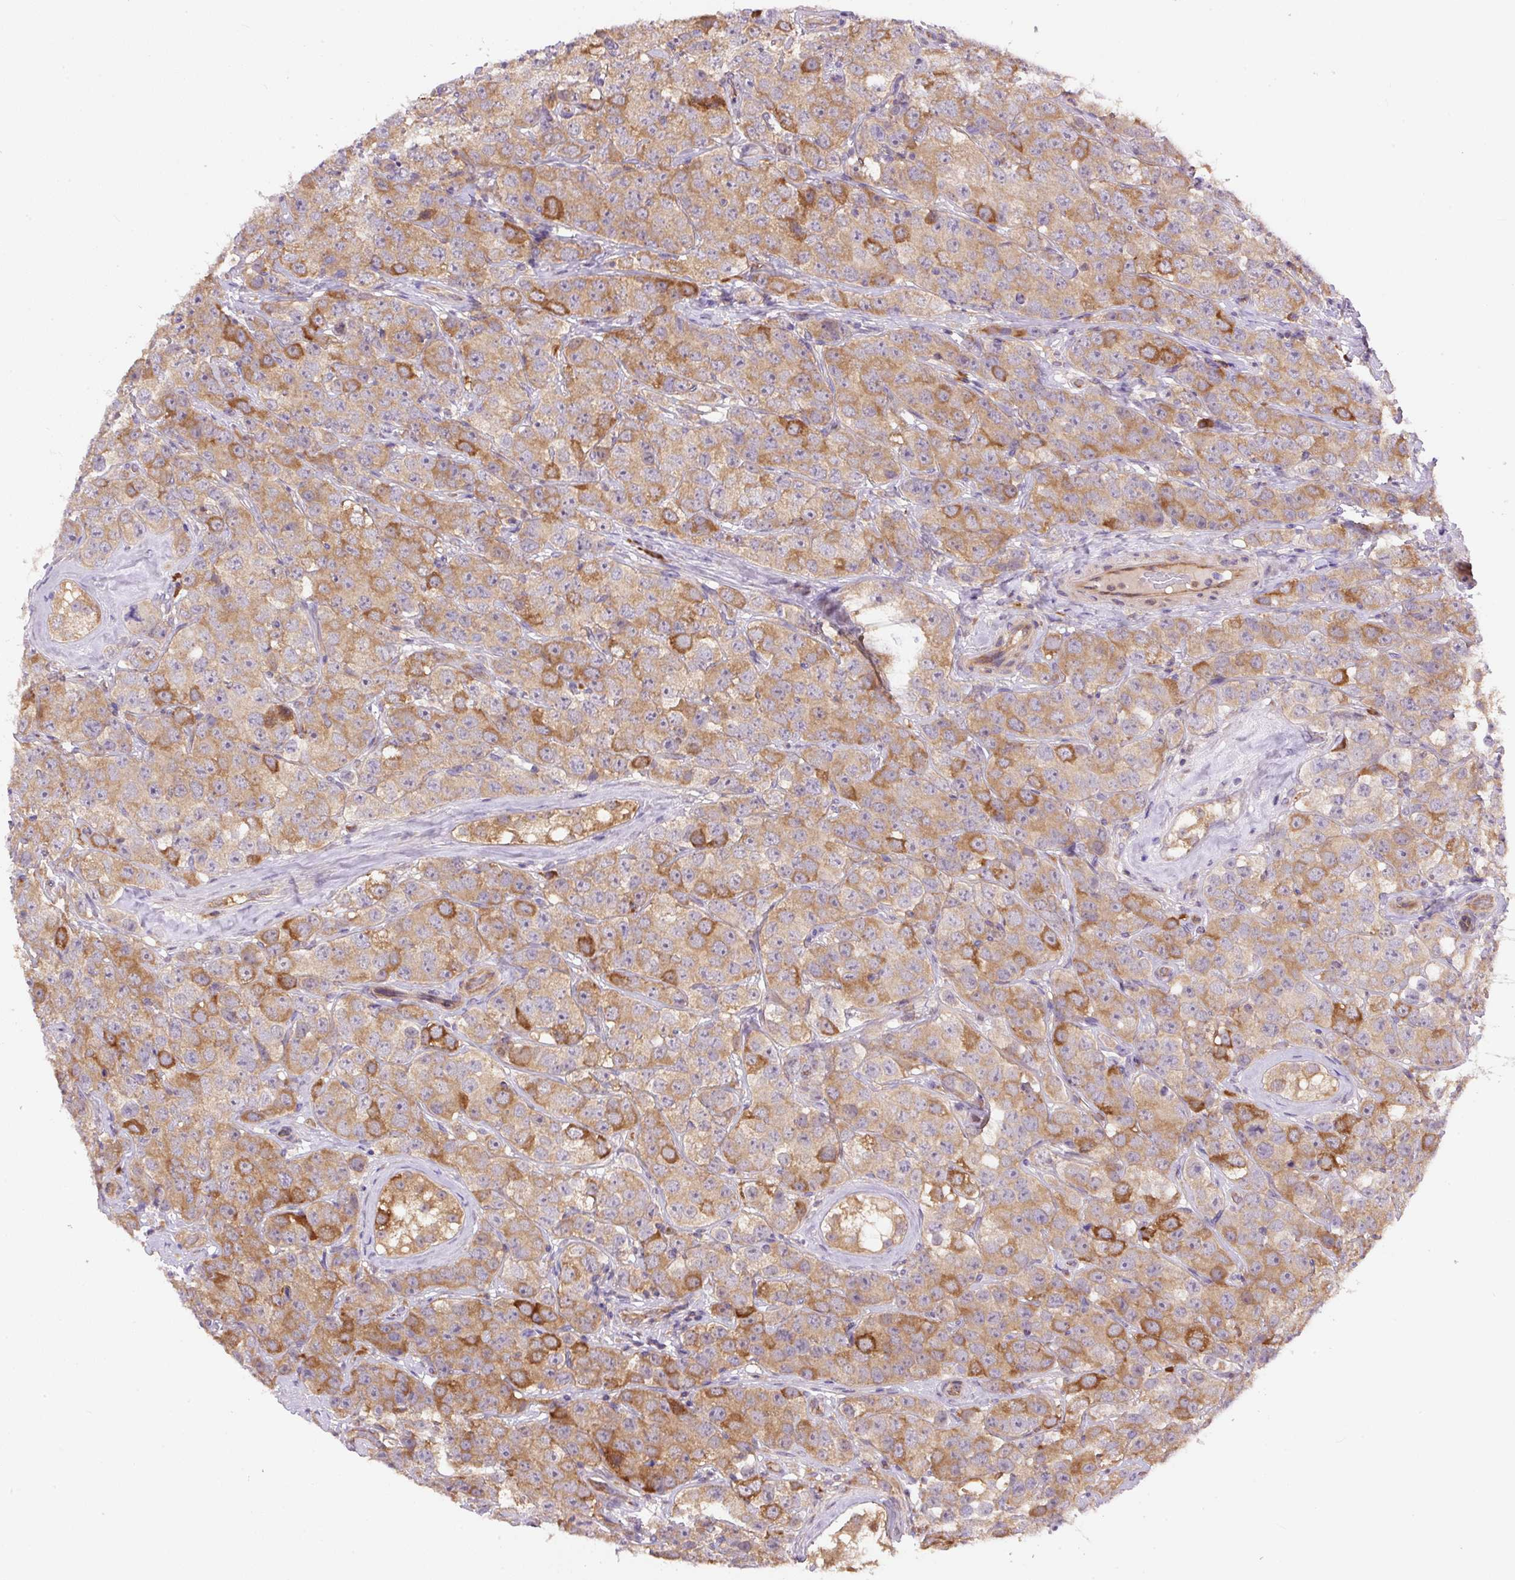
{"staining": {"intensity": "strong", "quantity": "25%-75%", "location": "cytoplasmic/membranous"}, "tissue": "testis cancer", "cell_type": "Tumor cells", "image_type": "cancer", "snomed": [{"axis": "morphology", "description": "Seminoma, NOS"}, {"axis": "topography", "description": "Testis"}], "caption": "Testis cancer (seminoma) tissue displays strong cytoplasmic/membranous staining in about 25%-75% of tumor cells", "gene": "PPME1", "patient": {"sex": "male", "age": 28}}